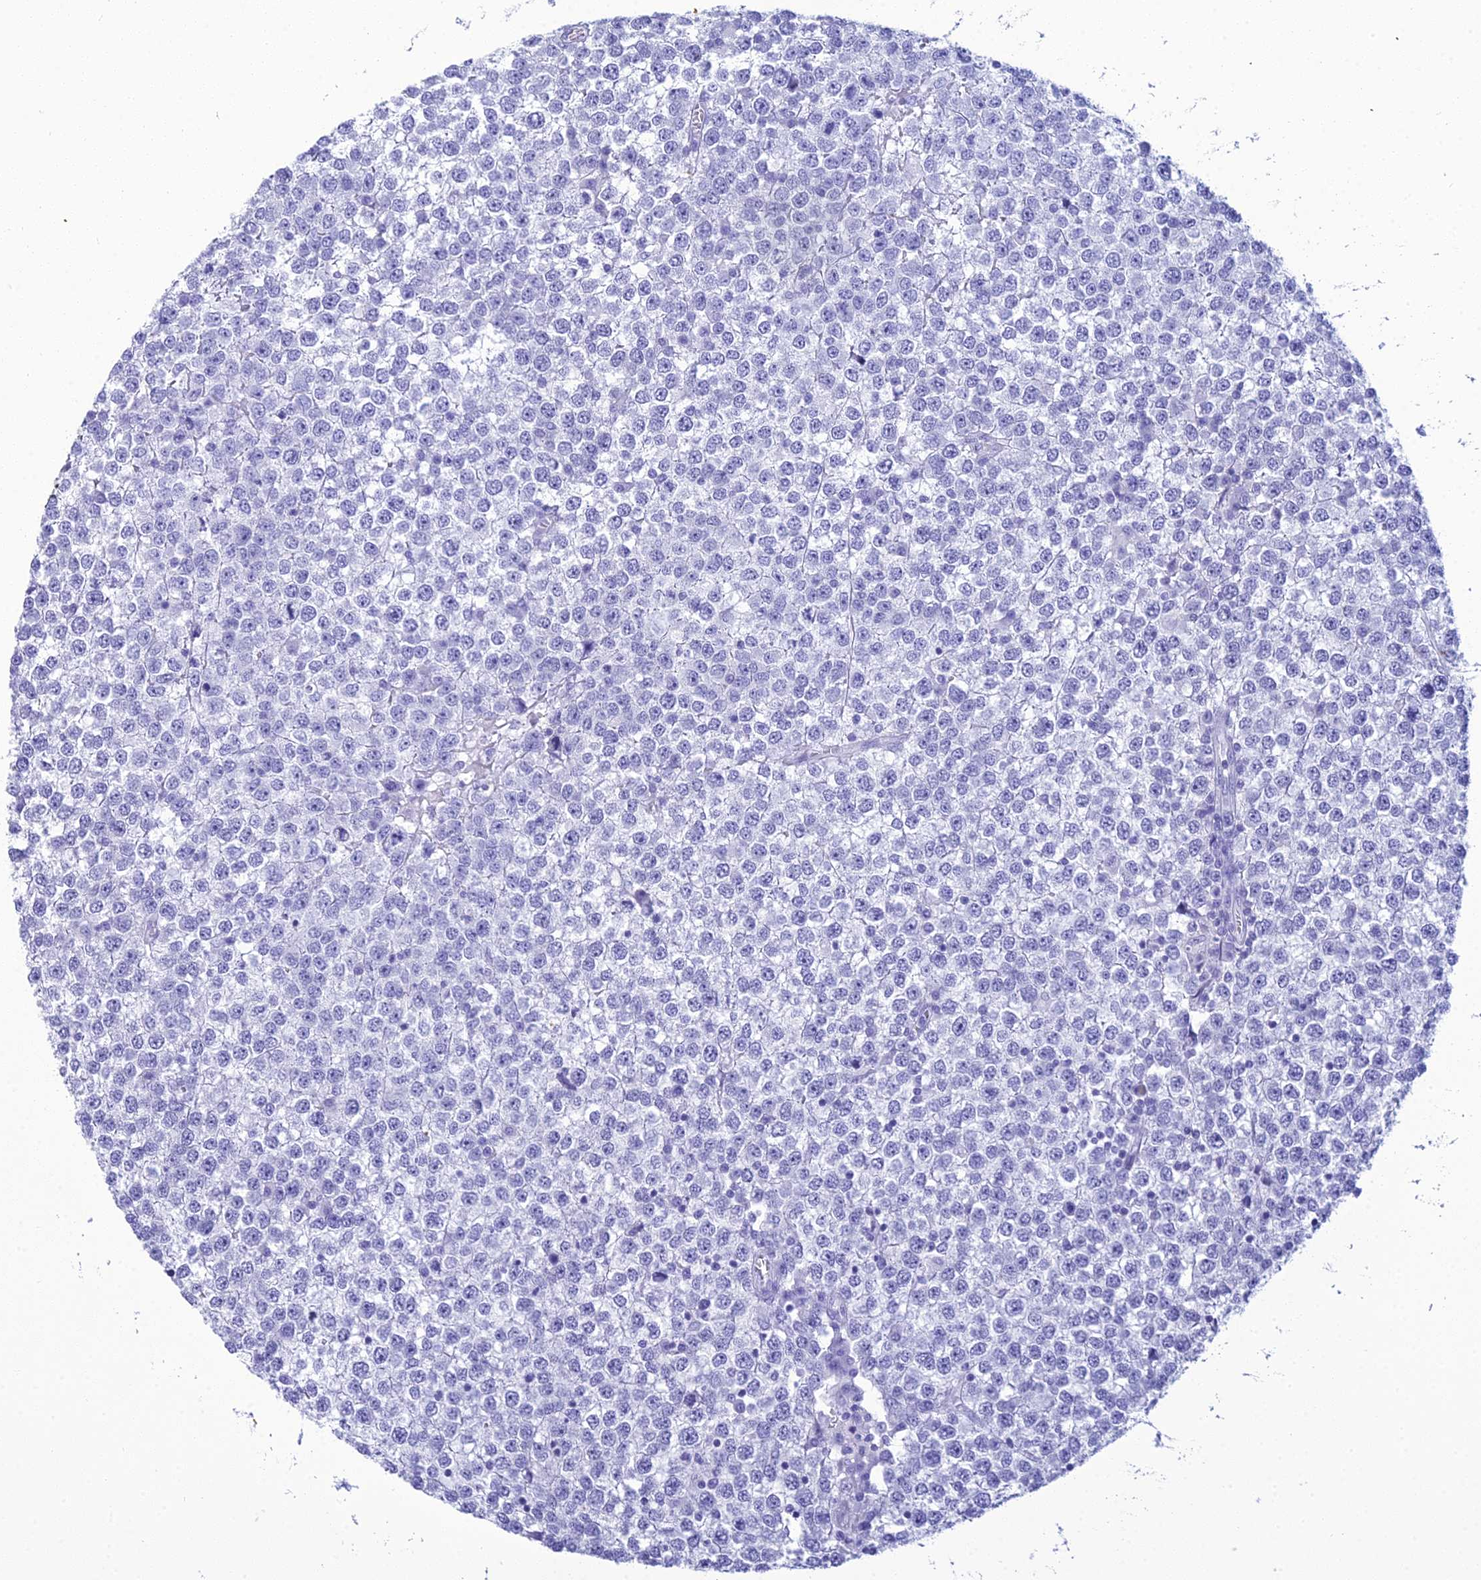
{"staining": {"intensity": "negative", "quantity": "none", "location": "none"}, "tissue": "testis cancer", "cell_type": "Tumor cells", "image_type": "cancer", "snomed": [{"axis": "morphology", "description": "Seminoma, NOS"}, {"axis": "topography", "description": "Testis"}], "caption": "This is a micrograph of immunohistochemistry (IHC) staining of testis cancer, which shows no expression in tumor cells.", "gene": "ZNF442", "patient": {"sex": "male", "age": 65}}